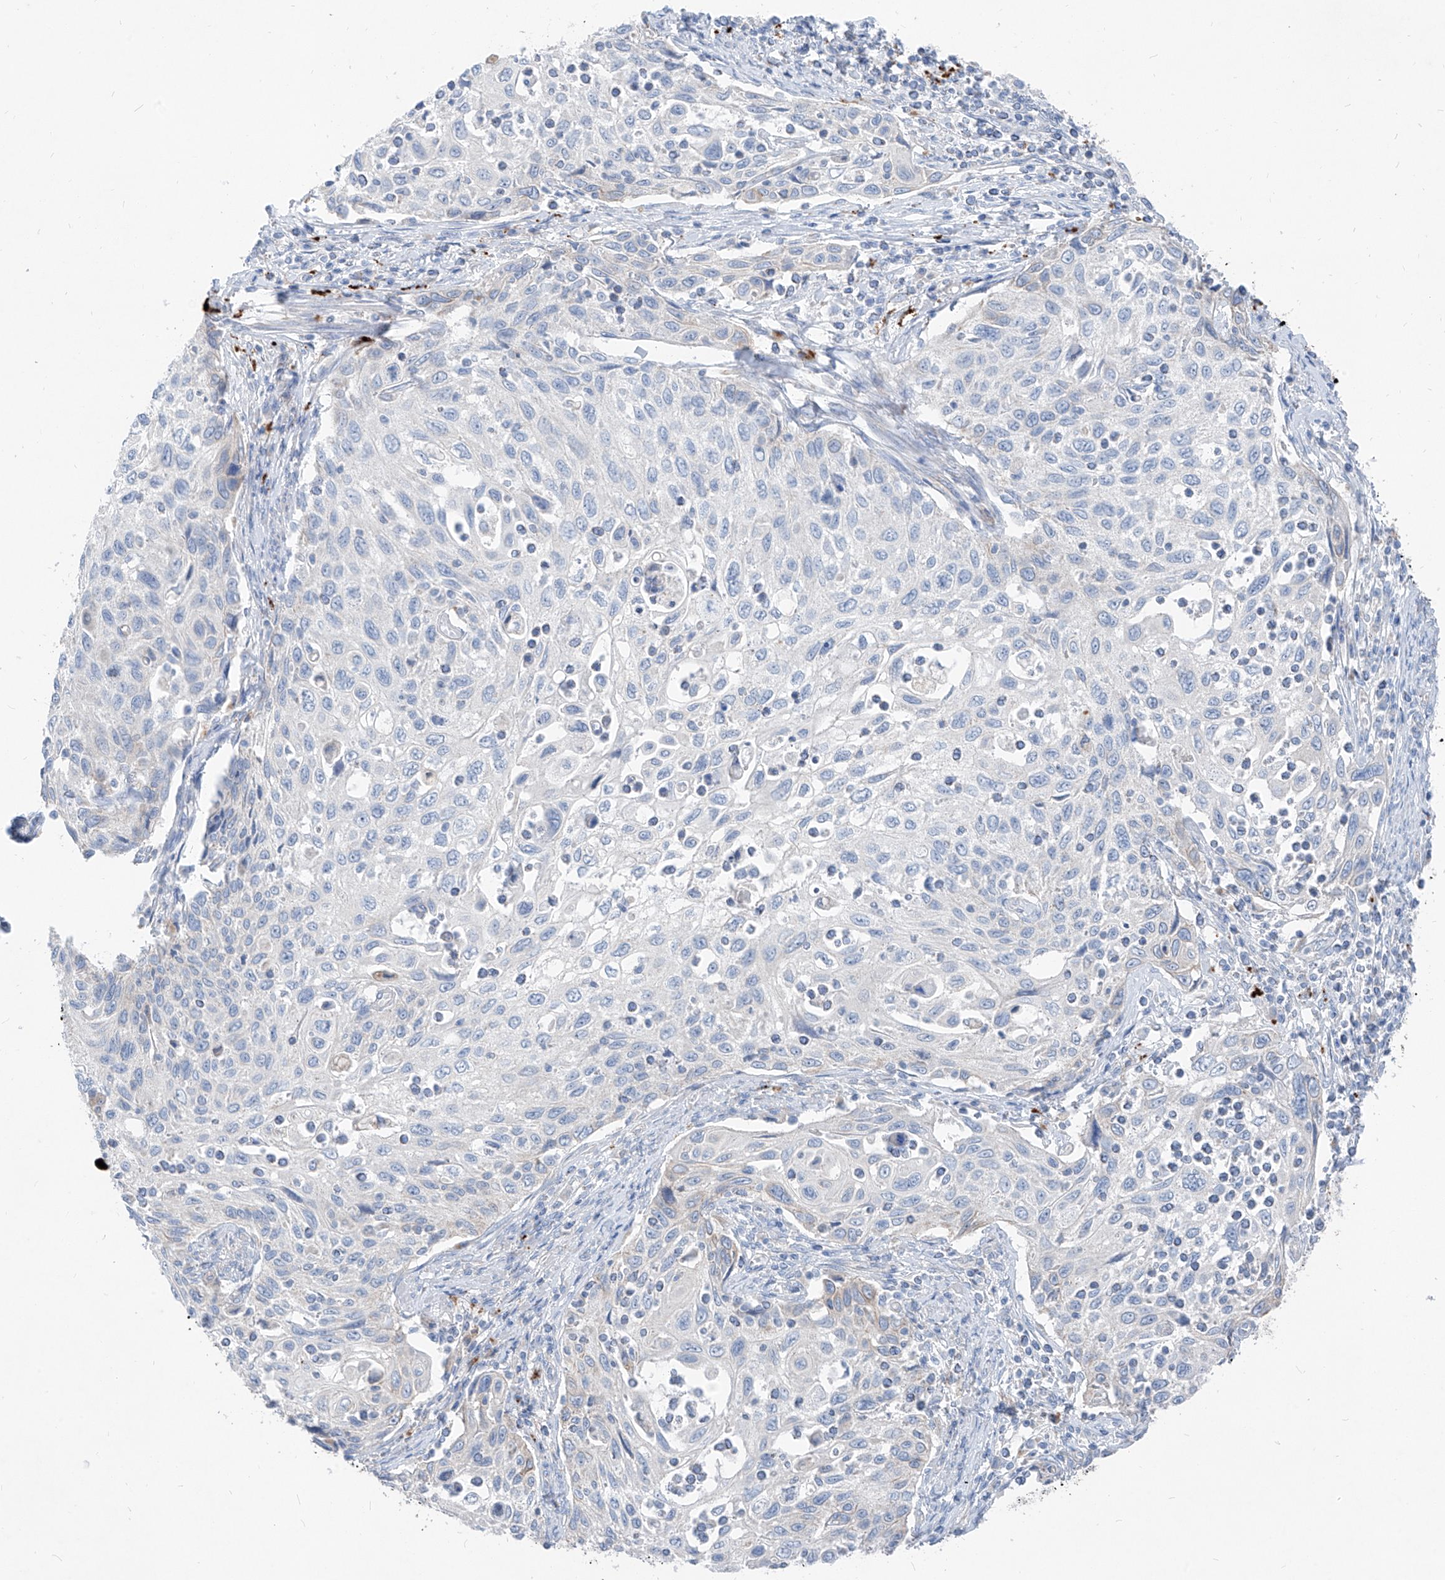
{"staining": {"intensity": "negative", "quantity": "none", "location": "none"}, "tissue": "cervical cancer", "cell_type": "Tumor cells", "image_type": "cancer", "snomed": [{"axis": "morphology", "description": "Squamous cell carcinoma, NOS"}, {"axis": "topography", "description": "Cervix"}], "caption": "Photomicrograph shows no significant protein expression in tumor cells of cervical squamous cell carcinoma. (DAB immunohistochemistry with hematoxylin counter stain).", "gene": "GPR137C", "patient": {"sex": "female", "age": 70}}